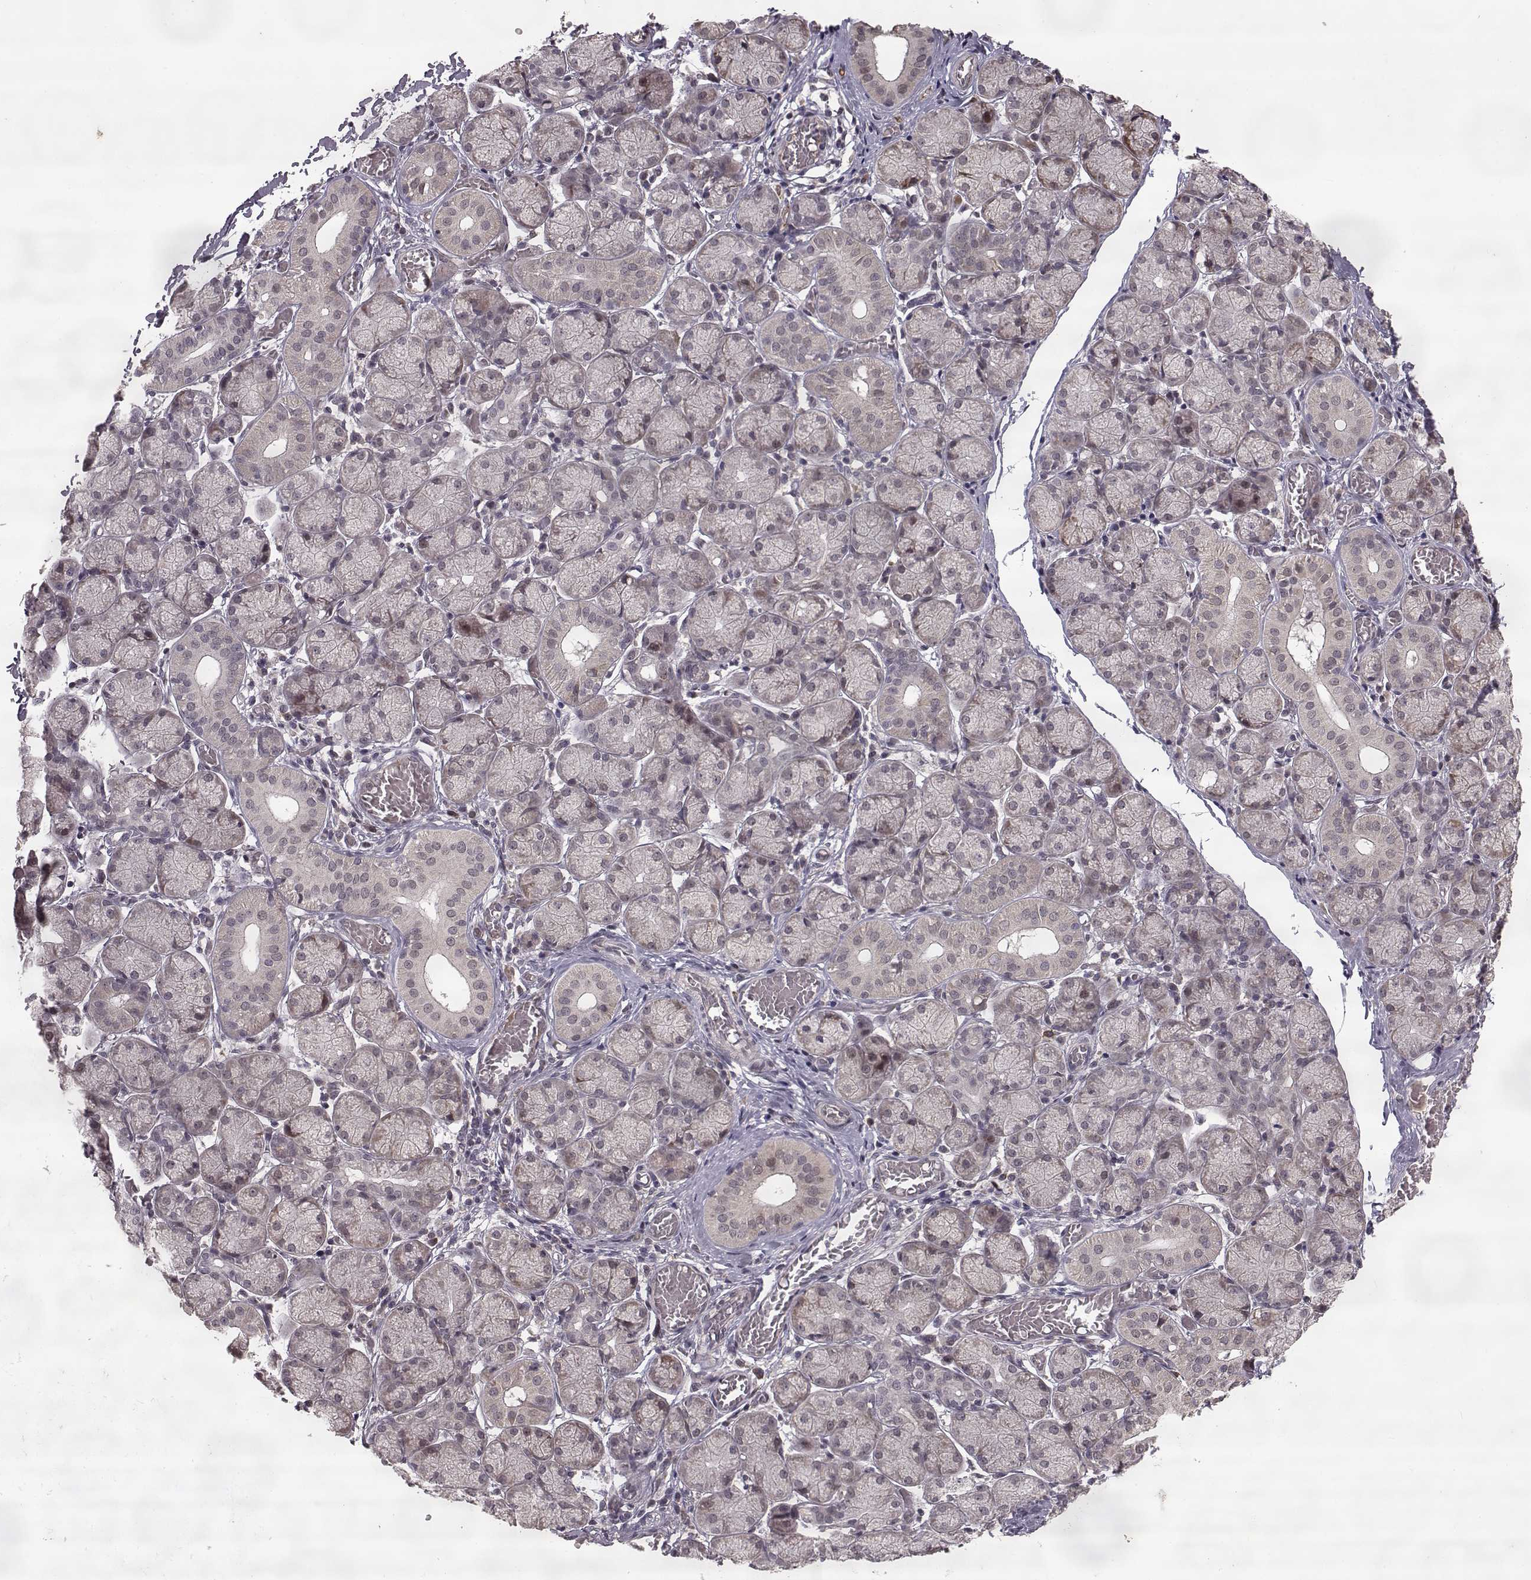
{"staining": {"intensity": "weak", "quantity": "25%-75%", "location": "cytoplasmic/membranous"}, "tissue": "salivary gland", "cell_type": "Glandular cells", "image_type": "normal", "snomed": [{"axis": "morphology", "description": "Normal tissue, NOS"}, {"axis": "topography", "description": "Salivary gland"}, {"axis": "topography", "description": "Peripheral nerve tissue"}], "caption": "Normal salivary gland shows weak cytoplasmic/membranous expression in approximately 25%-75% of glandular cells (DAB IHC with brightfield microscopy, high magnification)..", "gene": "ELOVL5", "patient": {"sex": "female", "age": 24}}